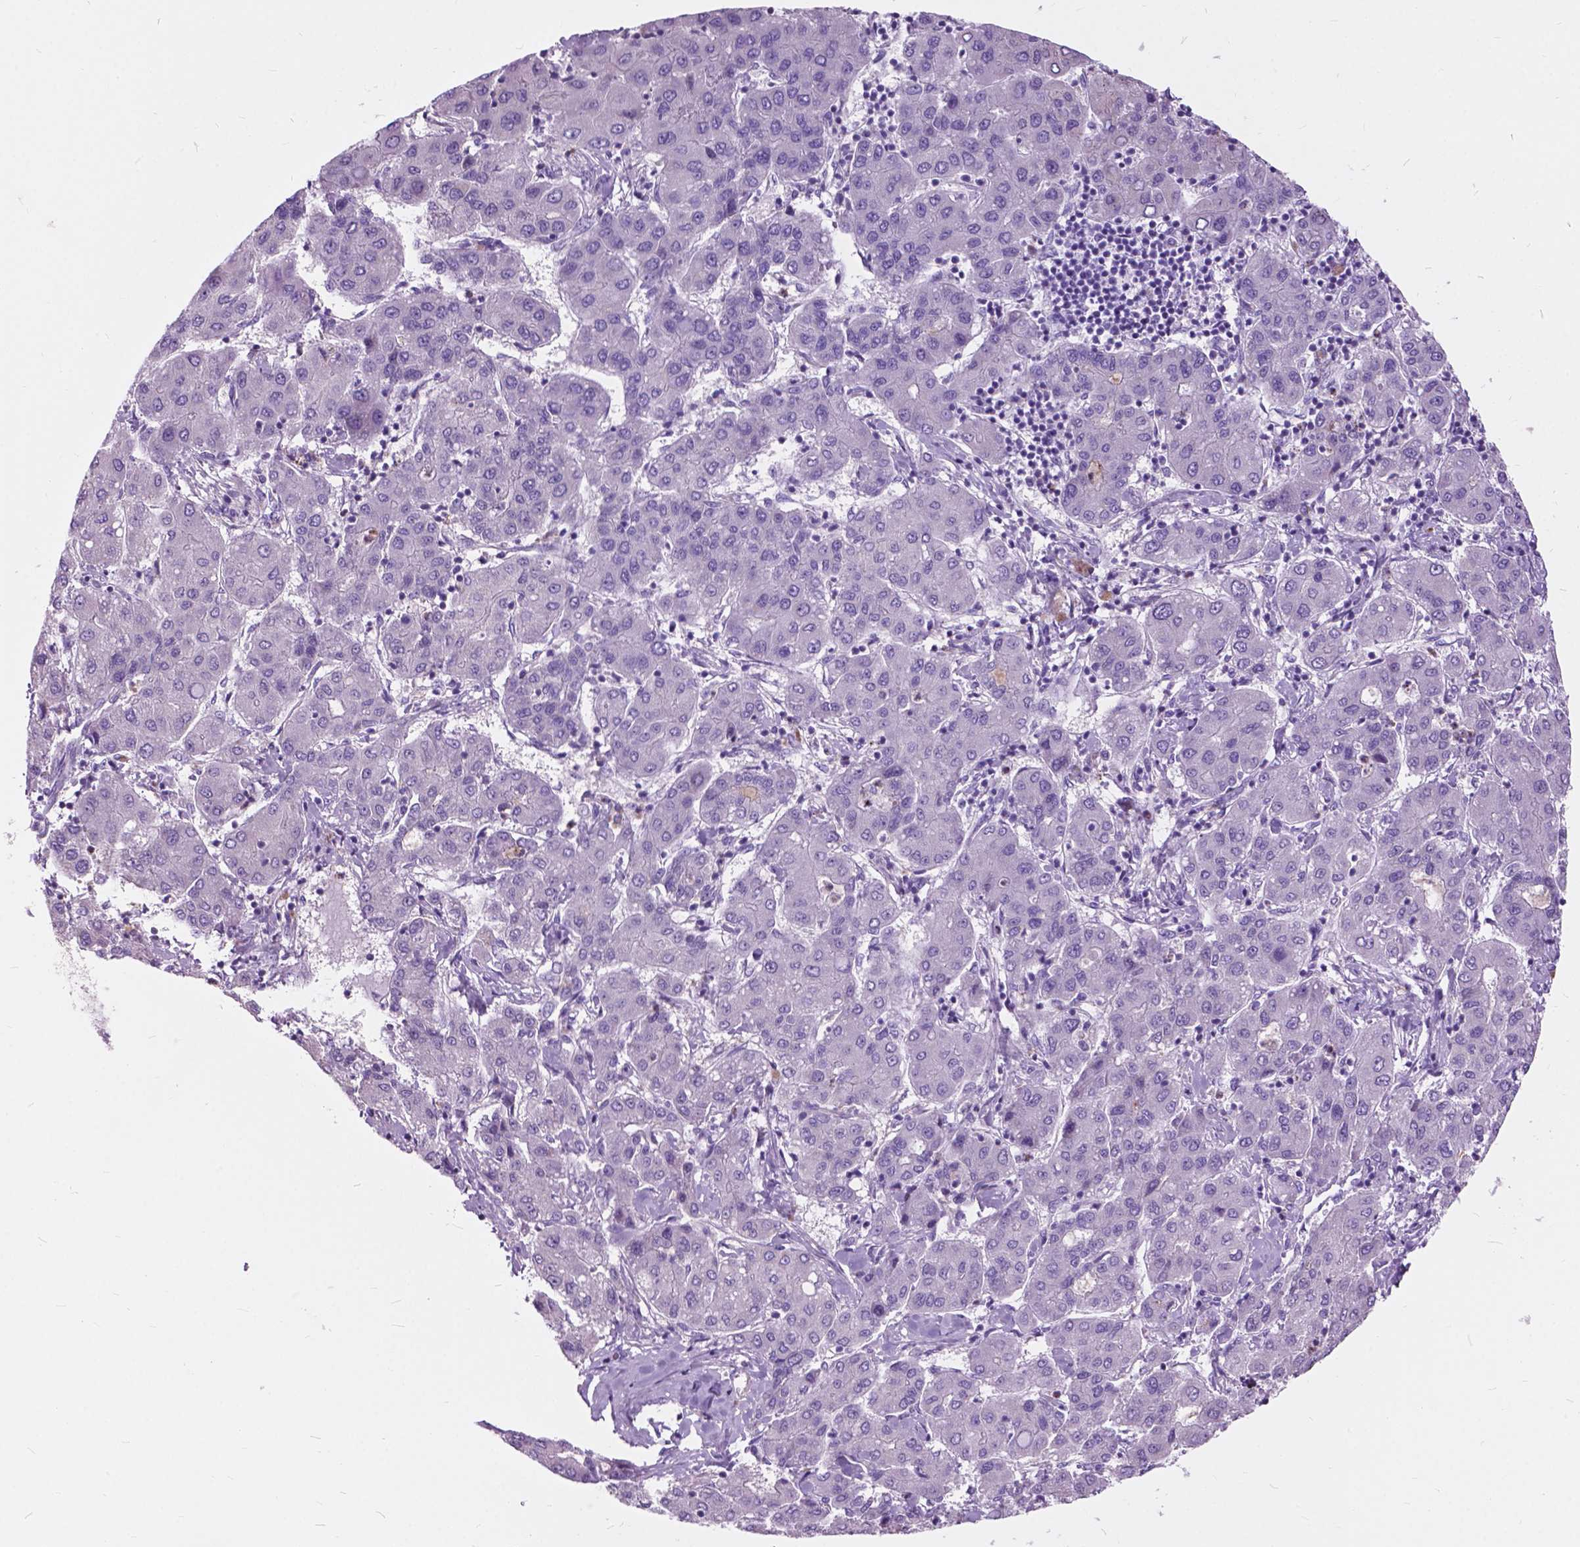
{"staining": {"intensity": "negative", "quantity": "none", "location": "none"}, "tissue": "liver cancer", "cell_type": "Tumor cells", "image_type": "cancer", "snomed": [{"axis": "morphology", "description": "Carcinoma, Hepatocellular, NOS"}, {"axis": "topography", "description": "Liver"}], "caption": "Immunohistochemistry photomicrograph of neoplastic tissue: human liver hepatocellular carcinoma stained with DAB exhibits no significant protein staining in tumor cells.", "gene": "PRR35", "patient": {"sex": "male", "age": 65}}